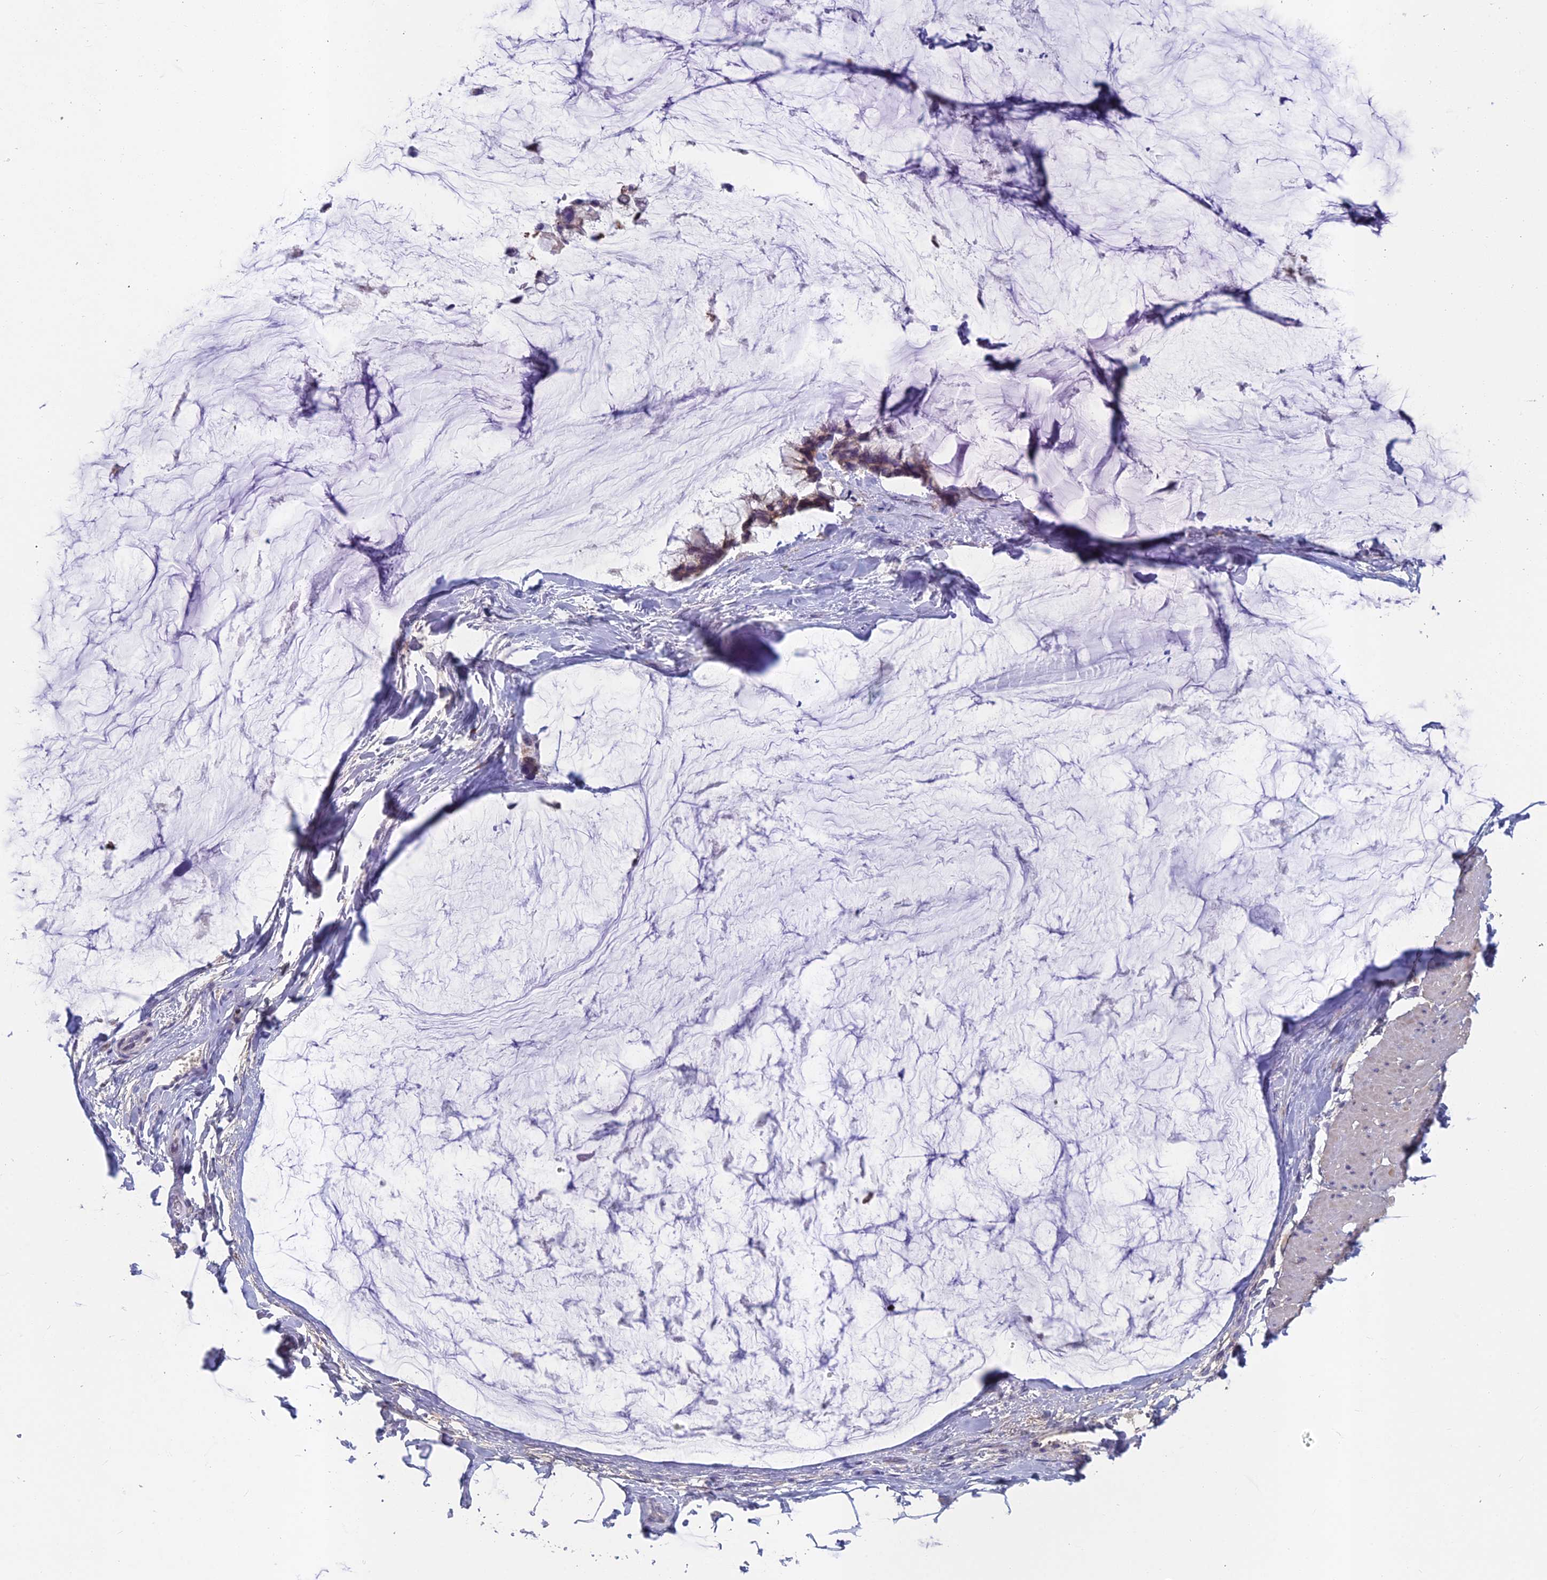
{"staining": {"intensity": "weak", "quantity": ">75%", "location": "cytoplasmic/membranous"}, "tissue": "ovarian cancer", "cell_type": "Tumor cells", "image_type": "cancer", "snomed": [{"axis": "morphology", "description": "Cystadenocarcinoma, mucinous, NOS"}, {"axis": "topography", "description": "Ovary"}], "caption": "Ovarian mucinous cystadenocarcinoma stained for a protein (brown) shows weak cytoplasmic/membranous positive expression in approximately >75% of tumor cells.", "gene": "ABI3BP", "patient": {"sex": "female", "age": 39}}